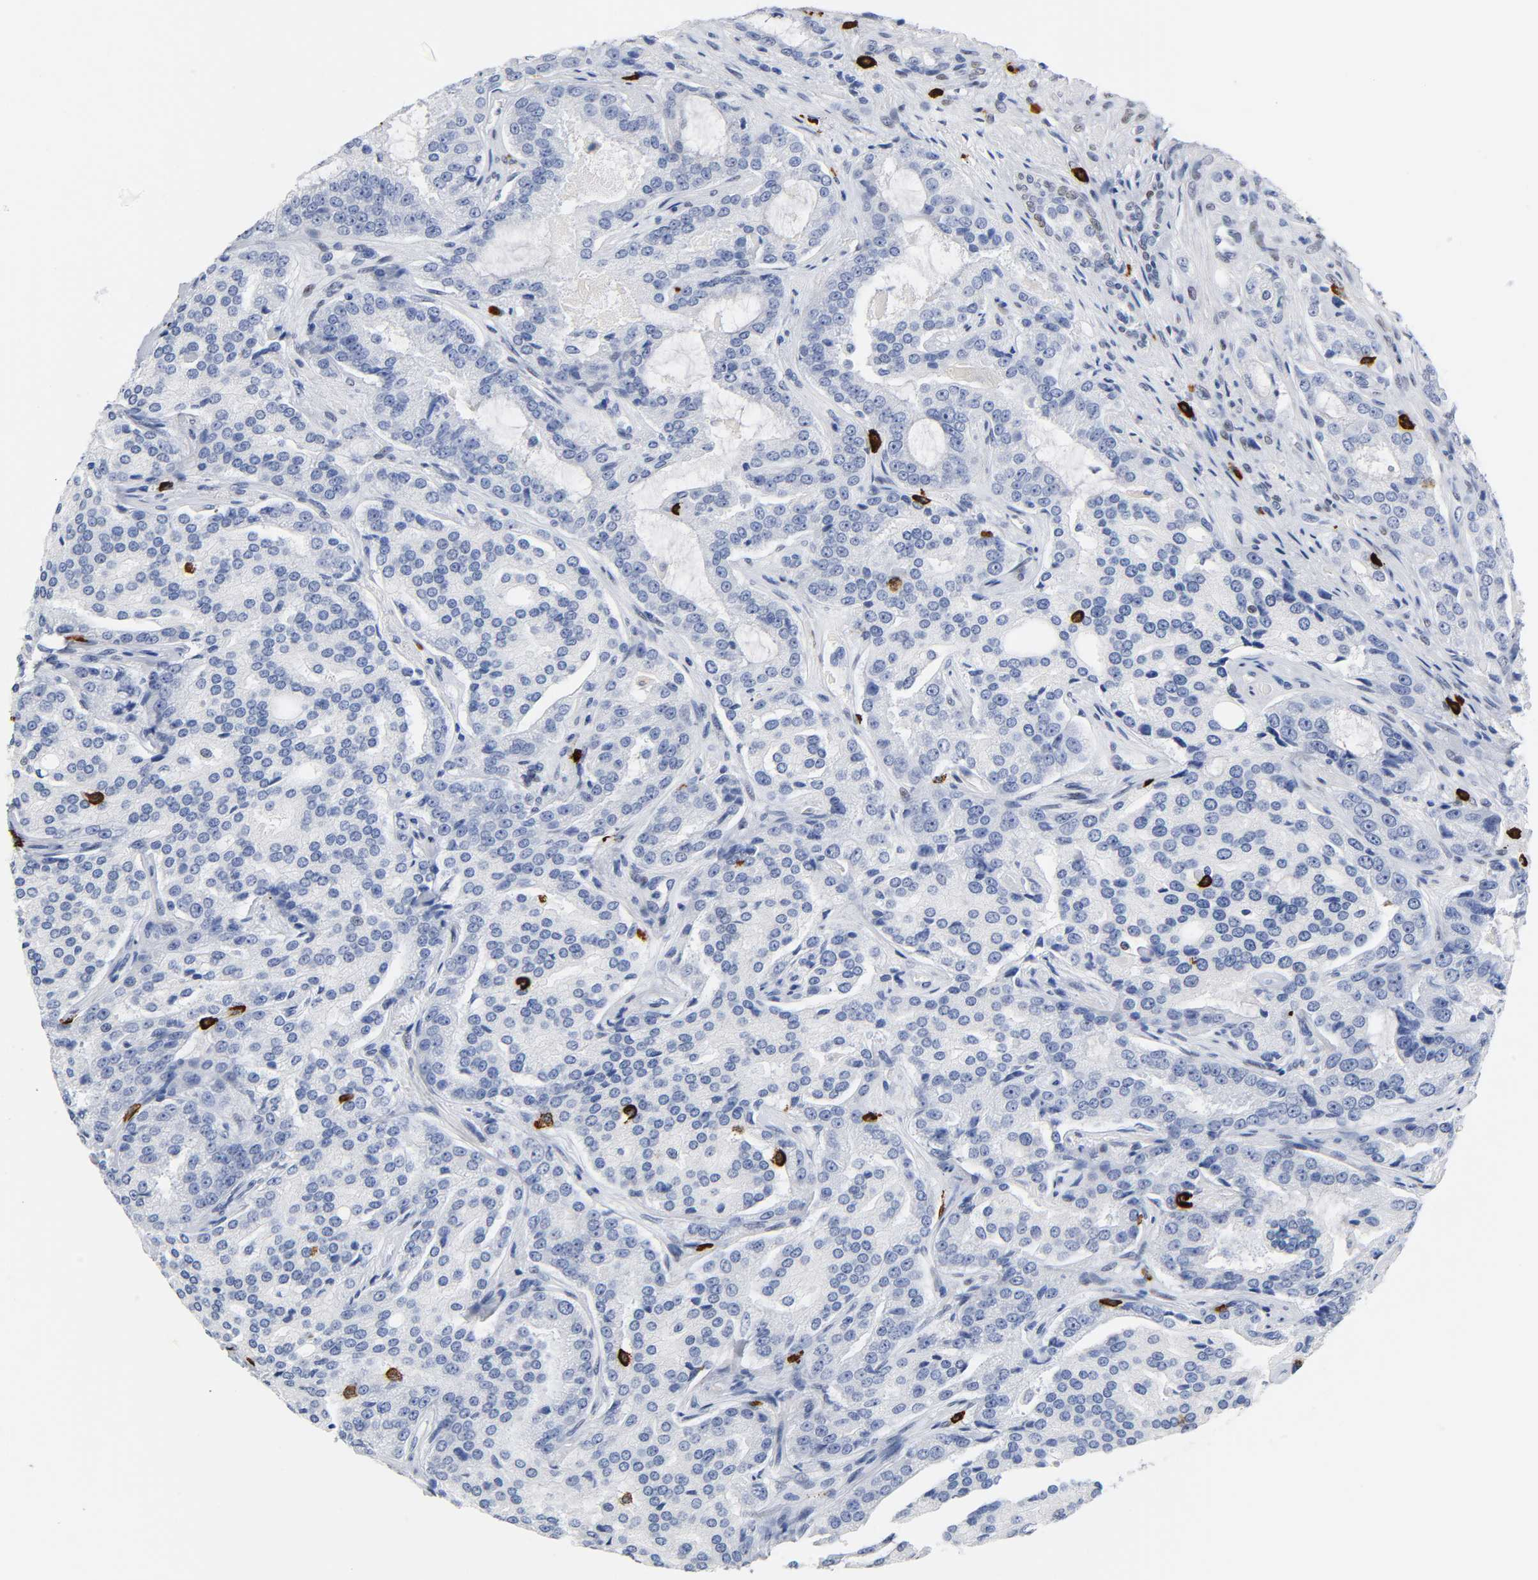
{"staining": {"intensity": "negative", "quantity": "none", "location": "none"}, "tissue": "prostate cancer", "cell_type": "Tumor cells", "image_type": "cancer", "snomed": [{"axis": "morphology", "description": "Adenocarcinoma, High grade"}, {"axis": "topography", "description": "Prostate"}], "caption": "Prostate cancer (adenocarcinoma (high-grade)) was stained to show a protein in brown. There is no significant expression in tumor cells.", "gene": "NAB2", "patient": {"sex": "male", "age": 72}}